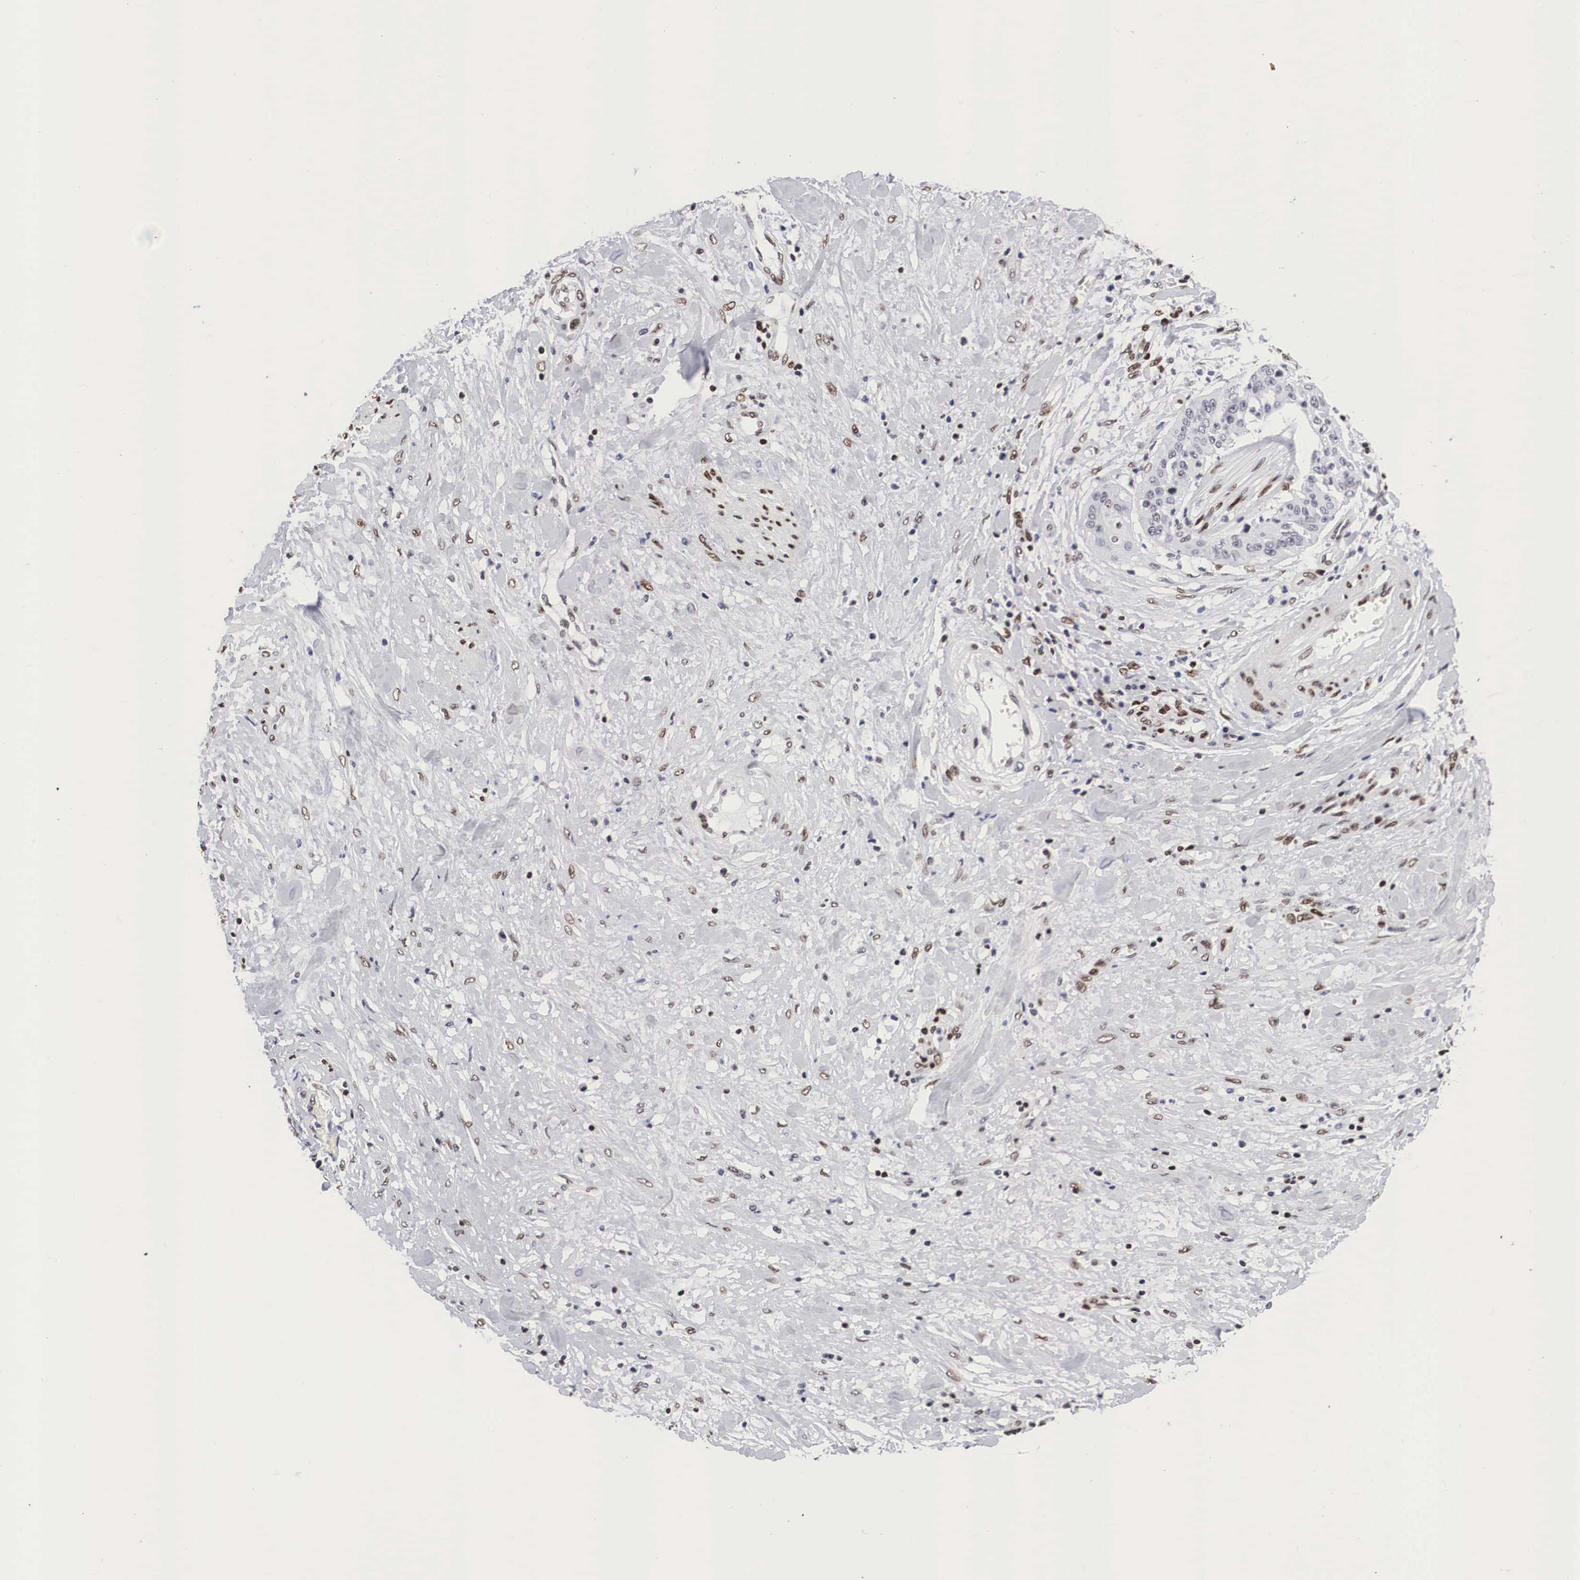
{"staining": {"intensity": "weak", "quantity": "<25%", "location": "nuclear"}, "tissue": "cervical cancer", "cell_type": "Tumor cells", "image_type": "cancer", "snomed": [{"axis": "morphology", "description": "Squamous cell carcinoma, NOS"}, {"axis": "topography", "description": "Cervix"}], "caption": "A micrograph of human cervical cancer (squamous cell carcinoma) is negative for staining in tumor cells.", "gene": "MECP2", "patient": {"sex": "female", "age": 41}}